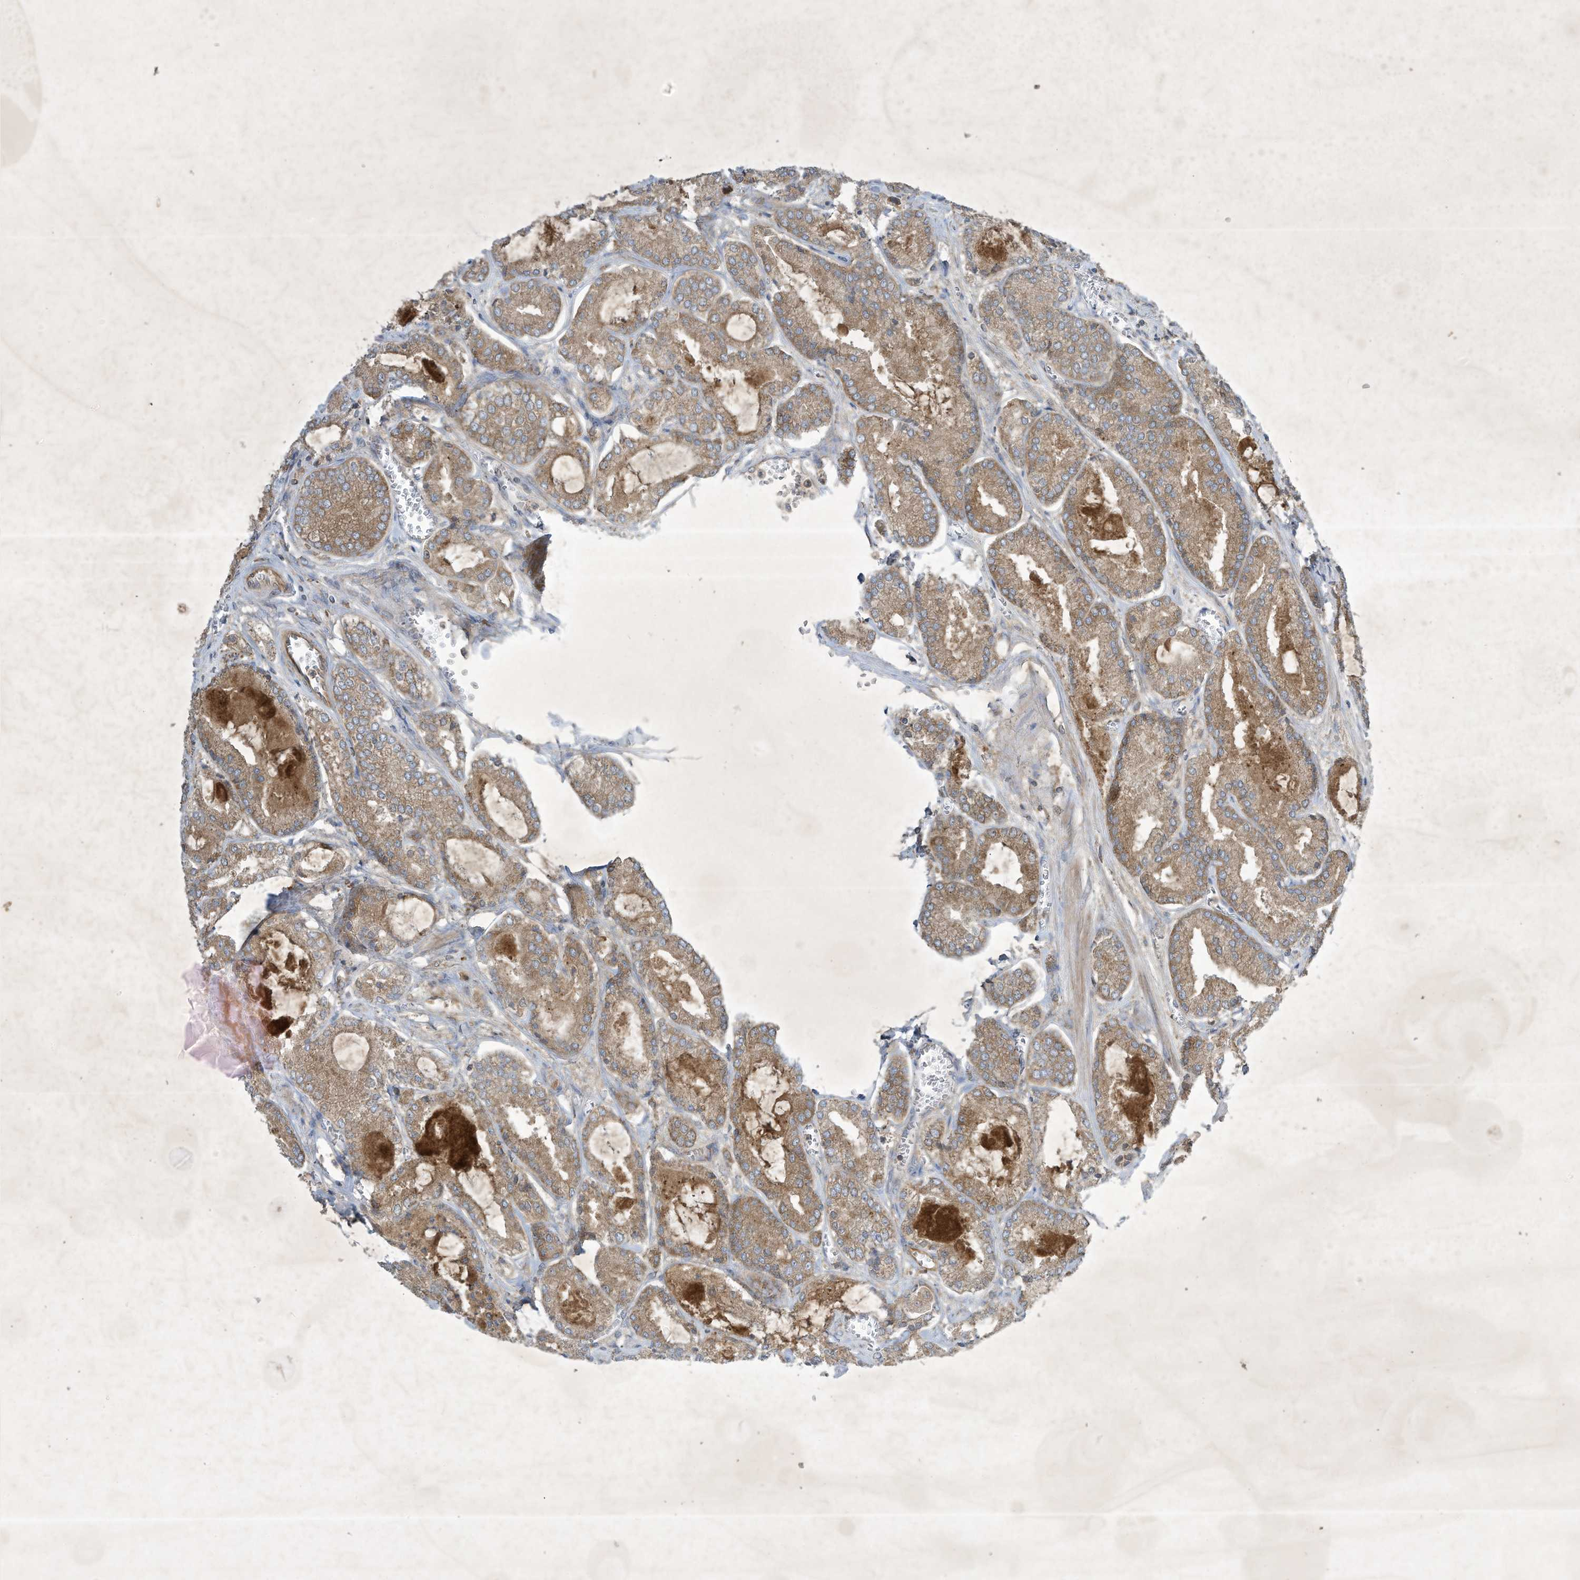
{"staining": {"intensity": "moderate", "quantity": ">75%", "location": "cytoplasmic/membranous"}, "tissue": "prostate cancer", "cell_type": "Tumor cells", "image_type": "cancer", "snomed": [{"axis": "morphology", "description": "Adenocarcinoma, Low grade"}, {"axis": "topography", "description": "Prostate"}], "caption": "A brown stain shows moderate cytoplasmic/membranous positivity of a protein in human prostate low-grade adenocarcinoma tumor cells.", "gene": "SYNJ2", "patient": {"sex": "male", "age": 67}}